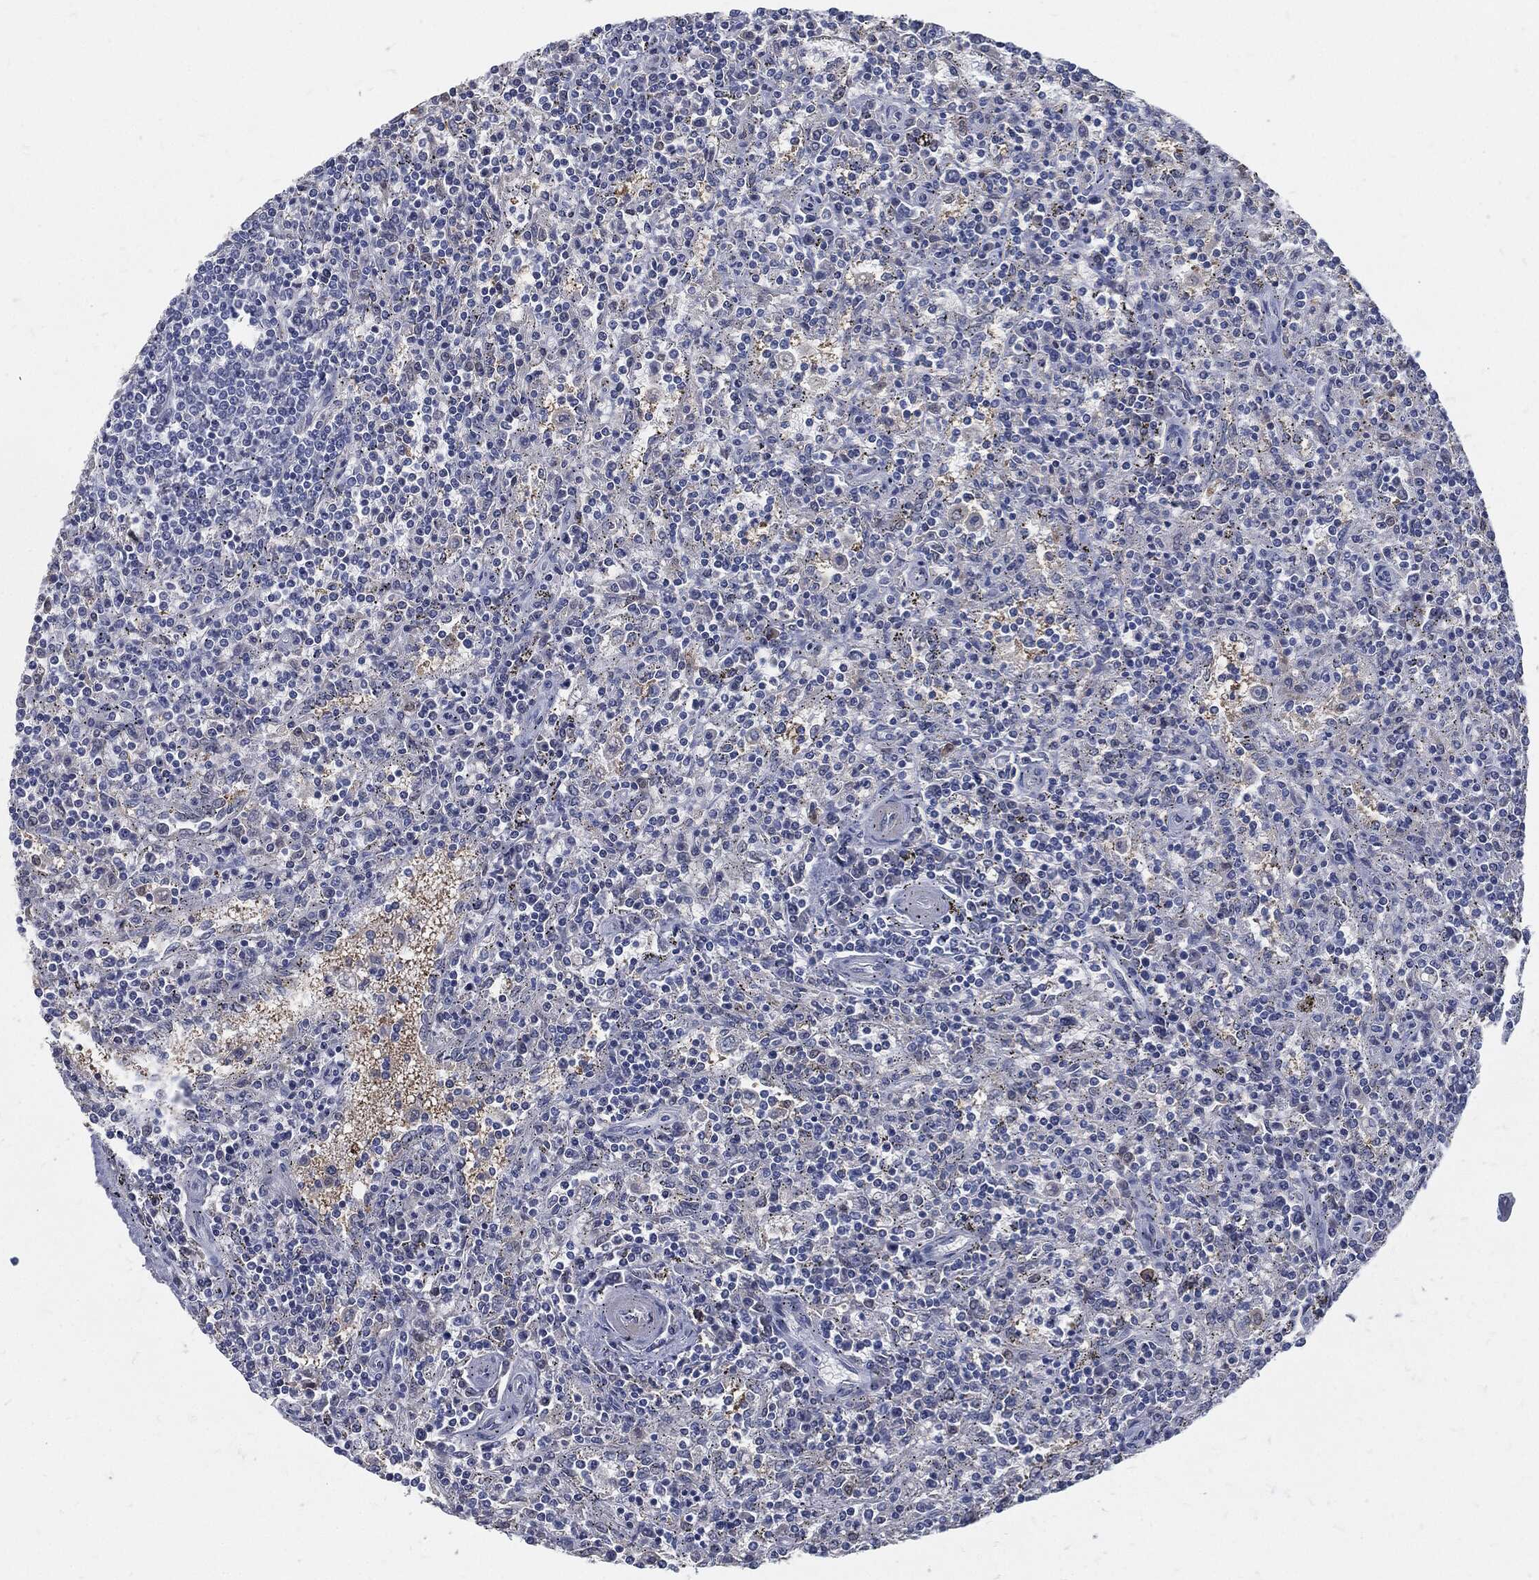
{"staining": {"intensity": "negative", "quantity": "none", "location": "none"}, "tissue": "lymphoma", "cell_type": "Tumor cells", "image_type": "cancer", "snomed": [{"axis": "morphology", "description": "Malignant lymphoma, non-Hodgkin's type, Low grade"}, {"axis": "topography", "description": "Spleen"}], "caption": "DAB immunohistochemical staining of low-grade malignant lymphoma, non-Hodgkin's type demonstrates no significant positivity in tumor cells.", "gene": "PROM1", "patient": {"sex": "male", "age": 62}}